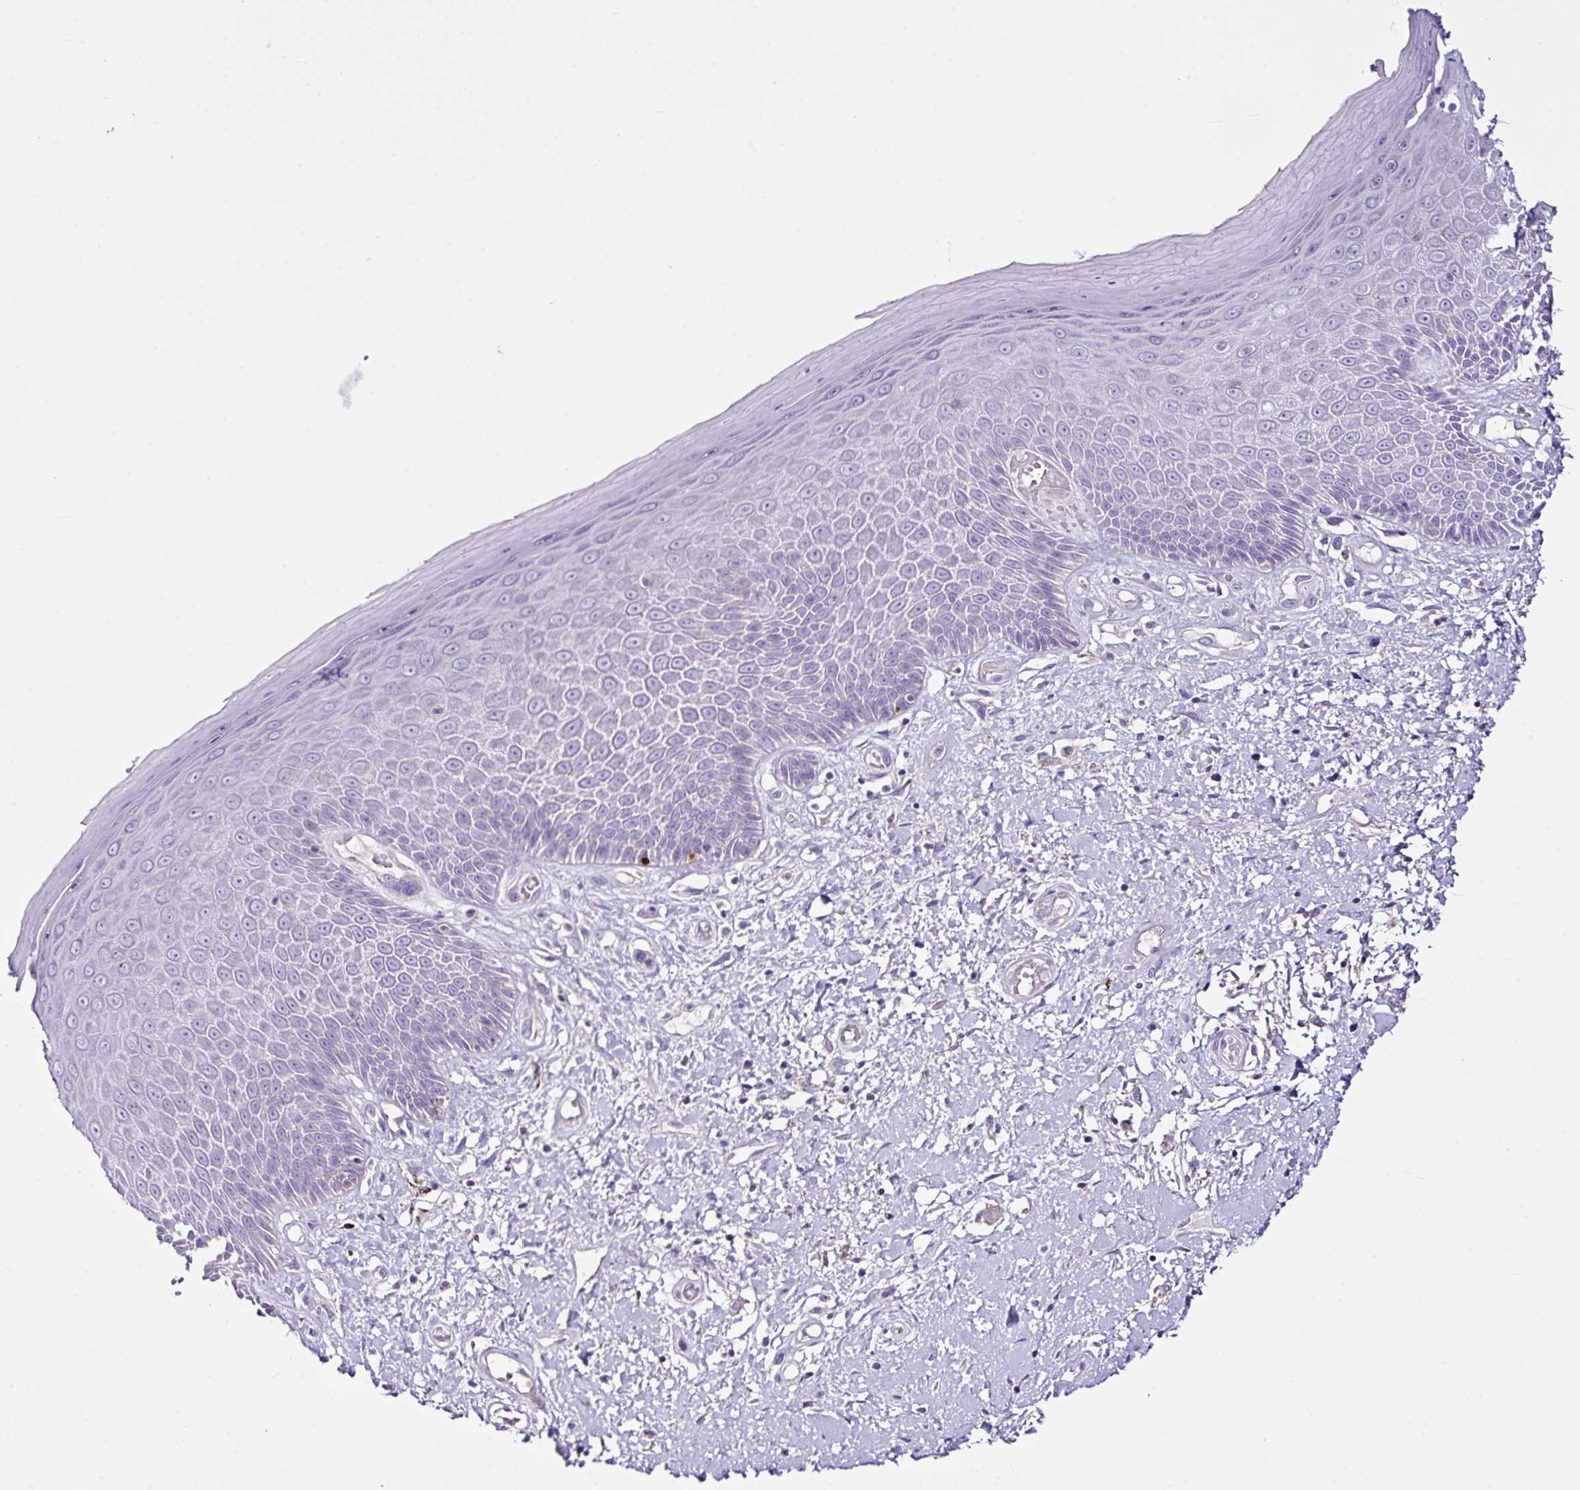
{"staining": {"intensity": "moderate", "quantity": "<25%", "location": "cytoplasmic/membranous"}, "tissue": "skin", "cell_type": "Epidermal cells", "image_type": "normal", "snomed": [{"axis": "morphology", "description": "Normal tissue, NOS"}, {"axis": "topography", "description": "Anal"}, {"axis": "topography", "description": "Peripheral nerve tissue"}], "caption": "Moderate cytoplasmic/membranous expression is identified in about <25% of epidermal cells in unremarkable skin.", "gene": "D2HGDH", "patient": {"sex": "male", "age": 78}}